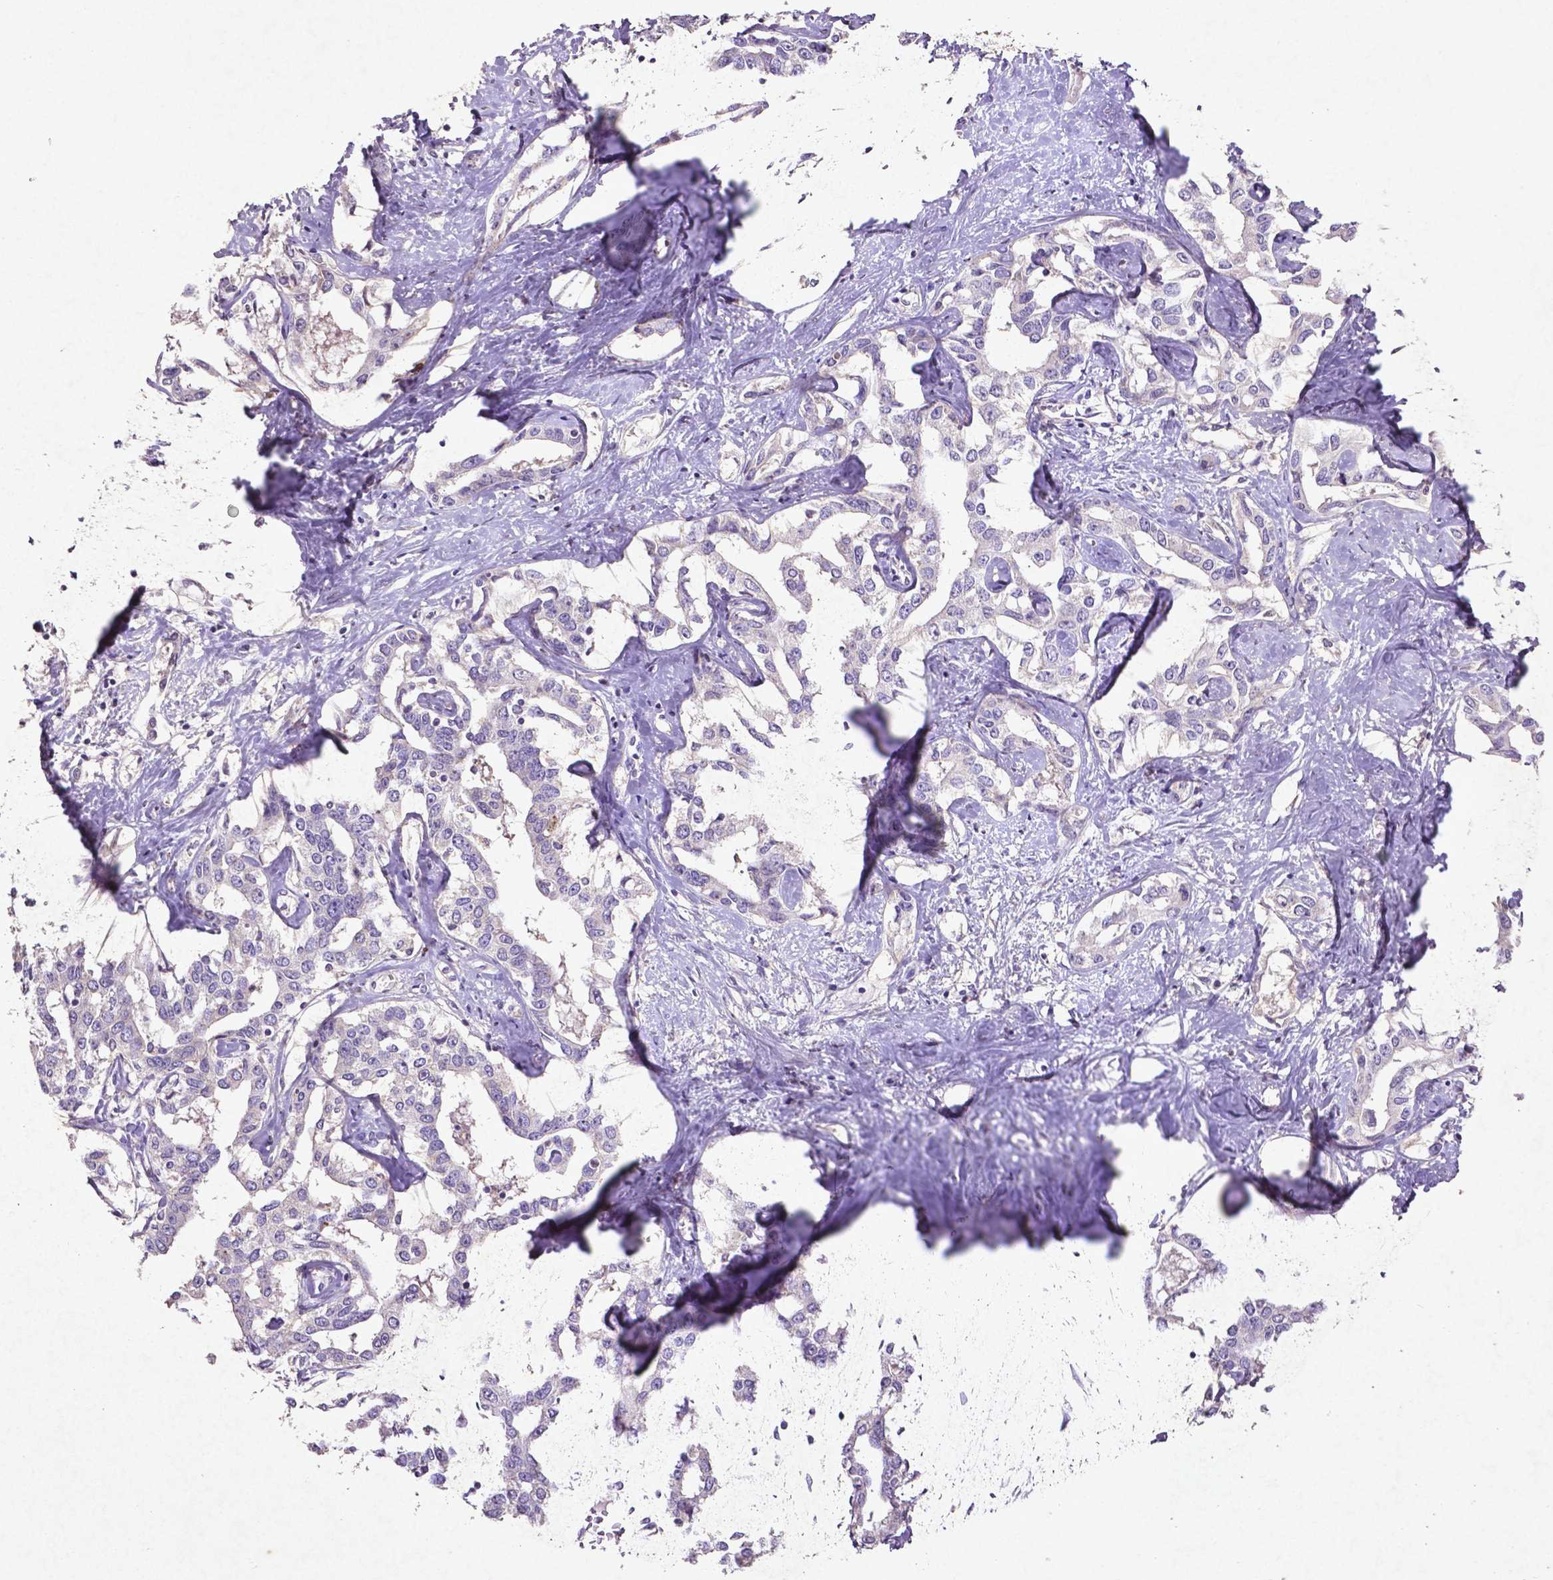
{"staining": {"intensity": "negative", "quantity": "none", "location": "none"}, "tissue": "liver cancer", "cell_type": "Tumor cells", "image_type": "cancer", "snomed": [{"axis": "morphology", "description": "Cholangiocarcinoma"}, {"axis": "topography", "description": "Liver"}], "caption": "Immunohistochemistry (IHC) of liver cancer reveals no expression in tumor cells.", "gene": "MTOR", "patient": {"sex": "male", "age": 59}}